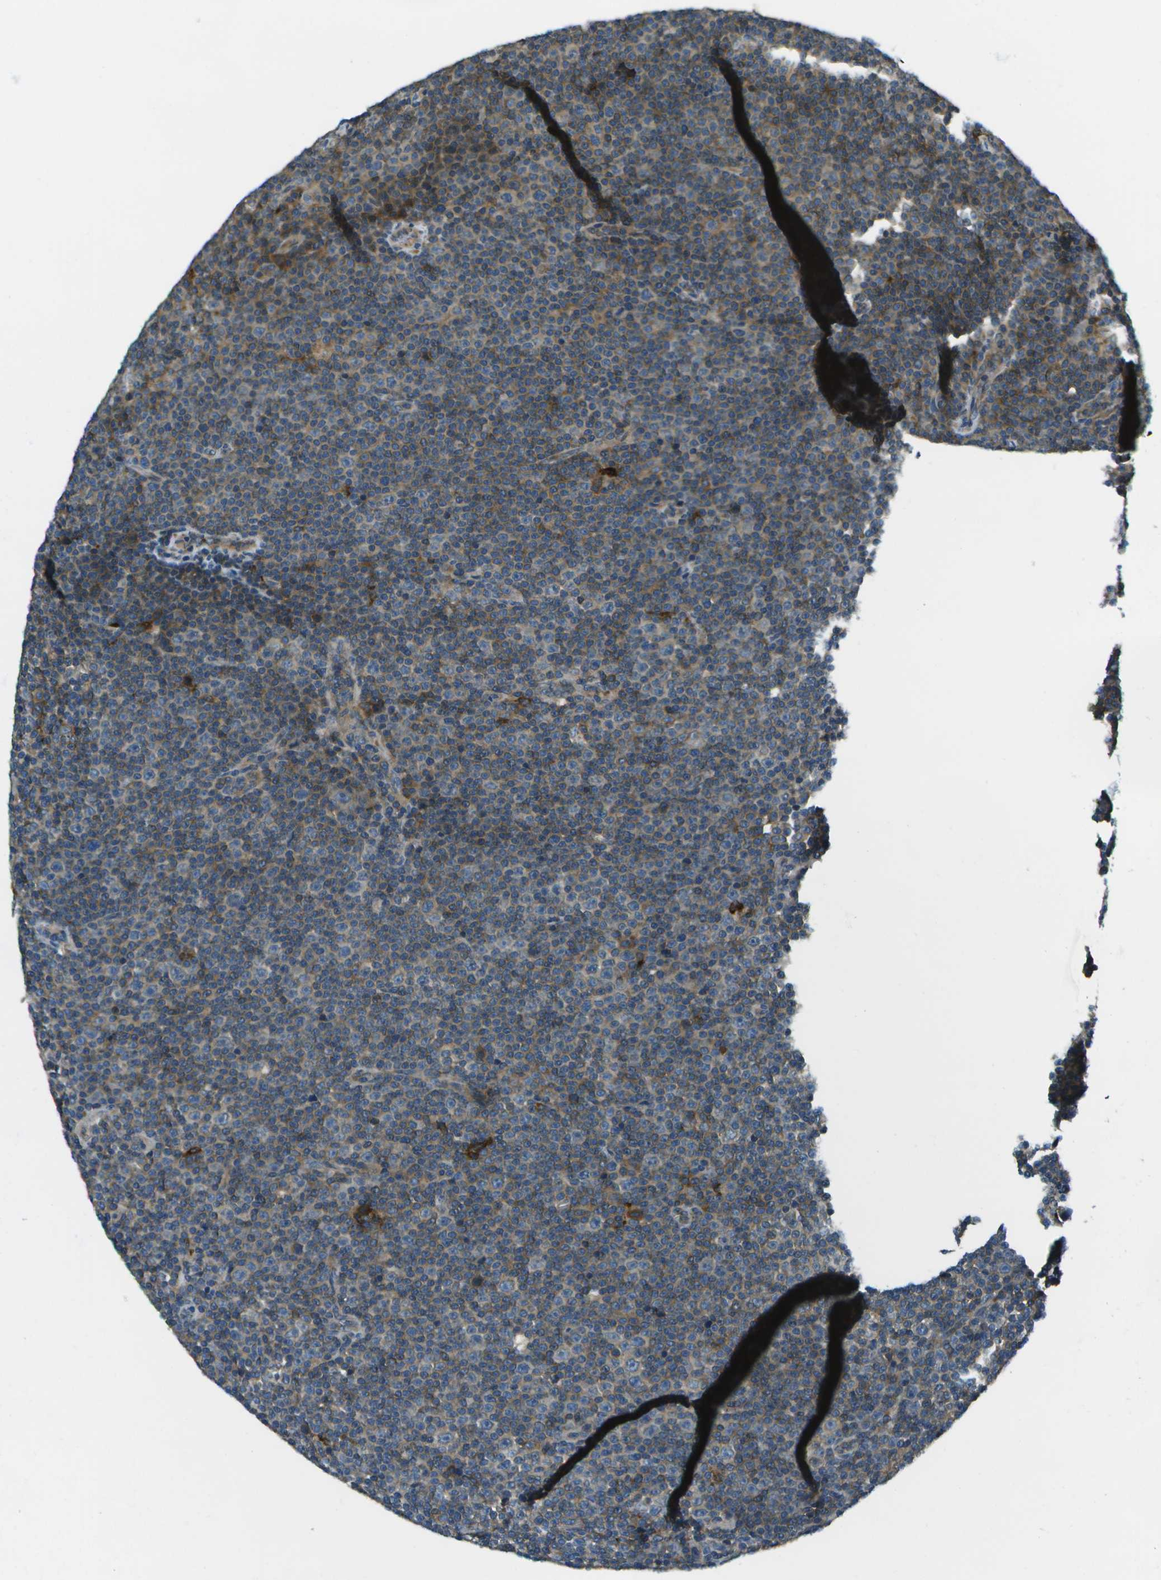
{"staining": {"intensity": "moderate", "quantity": "25%-75%", "location": "cytoplasmic/membranous"}, "tissue": "lymphoma", "cell_type": "Tumor cells", "image_type": "cancer", "snomed": [{"axis": "morphology", "description": "Malignant lymphoma, non-Hodgkin's type, Low grade"}, {"axis": "topography", "description": "Lymph node"}], "caption": "High-power microscopy captured an immunohistochemistry photomicrograph of lymphoma, revealing moderate cytoplasmic/membranous positivity in approximately 25%-75% of tumor cells.", "gene": "CTIF", "patient": {"sex": "female", "age": 67}}